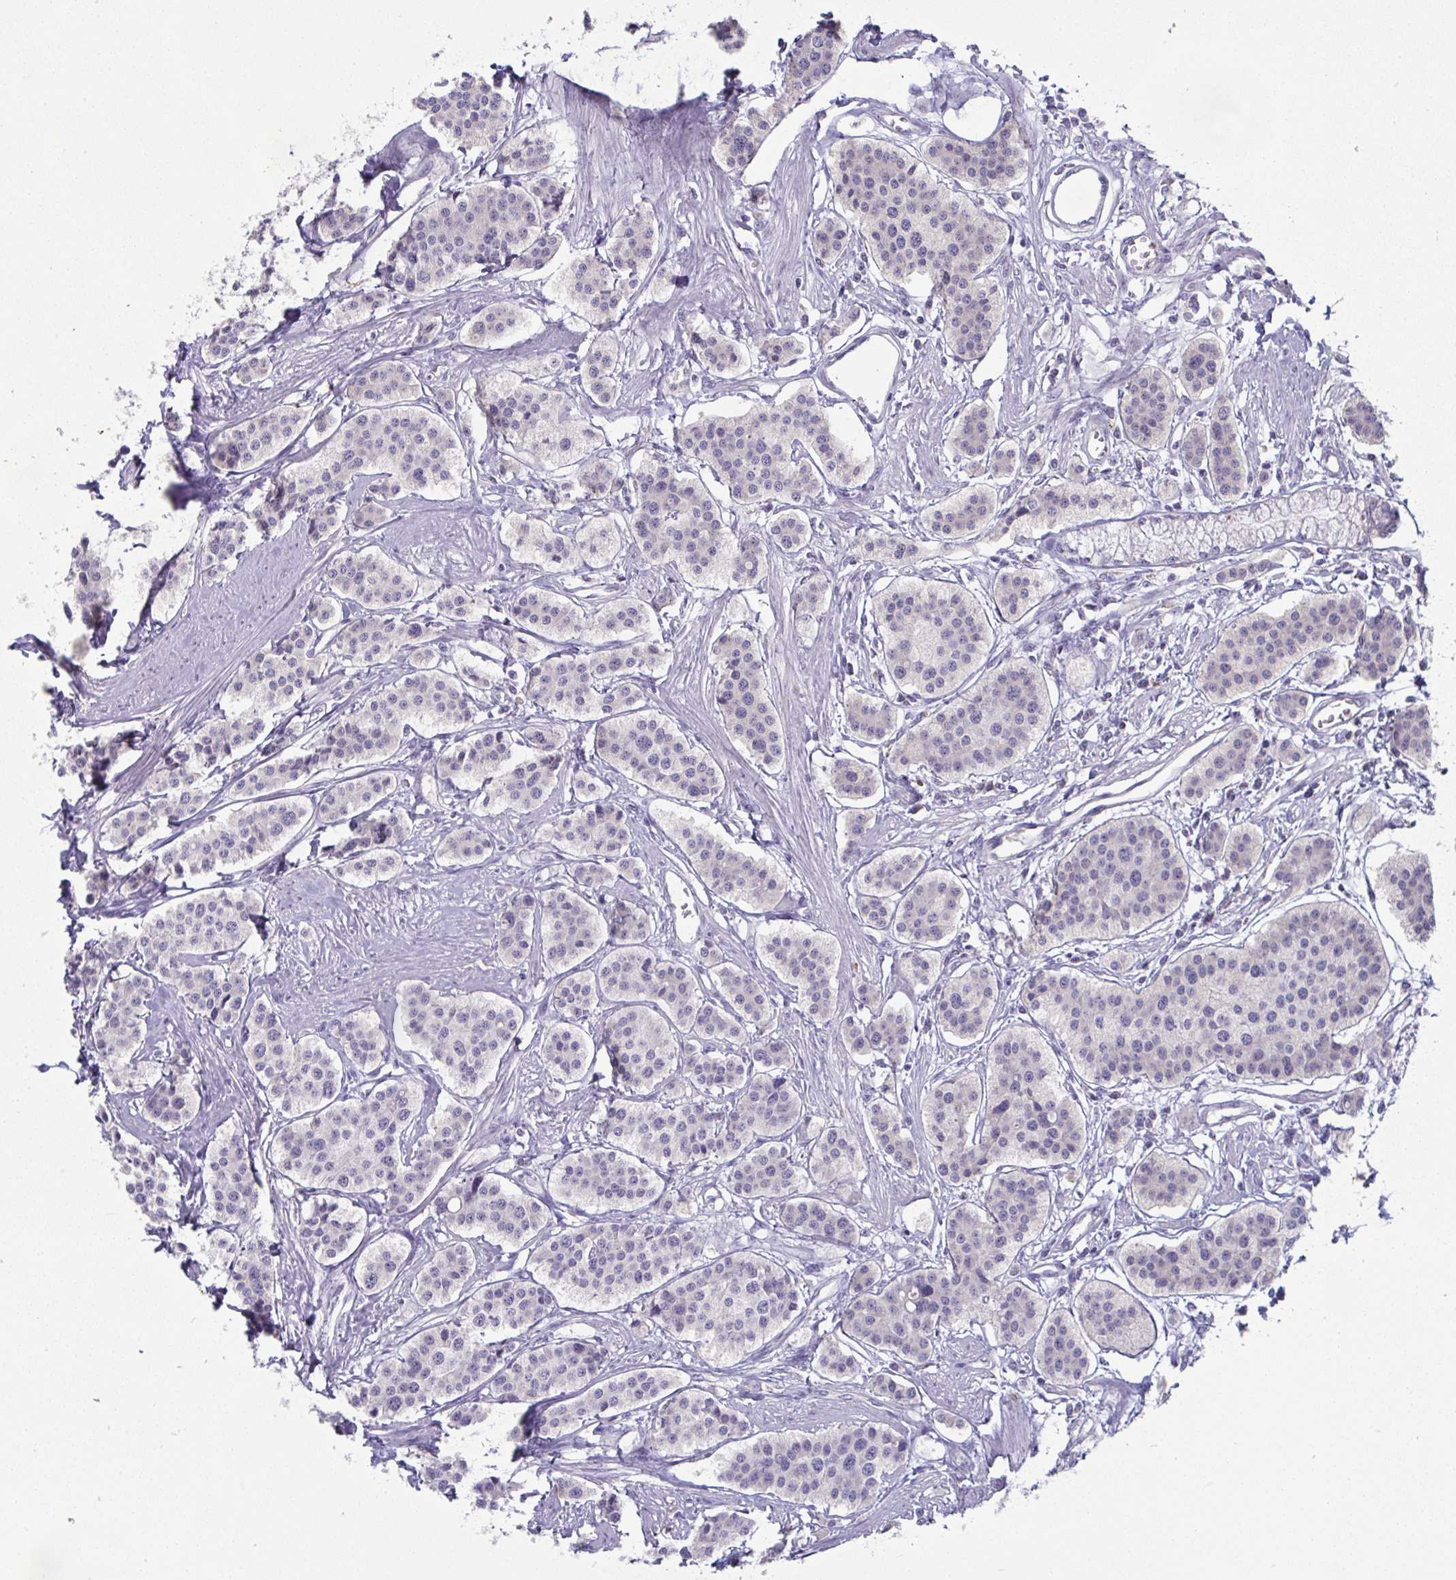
{"staining": {"intensity": "negative", "quantity": "none", "location": "none"}, "tissue": "carcinoid", "cell_type": "Tumor cells", "image_type": "cancer", "snomed": [{"axis": "morphology", "description": "Carcinoid, malignant, NOS"}, {"axis": "topography", "description": "Small intestine"}], "caption": "Immunohistochemistry (IHC) histopathology image of human carcinoid stained for a protein (brown), which demonstrates no staining in tumor cells.", "gene": "HGFAC", "patient": {"sex": "male", "age": 60}}